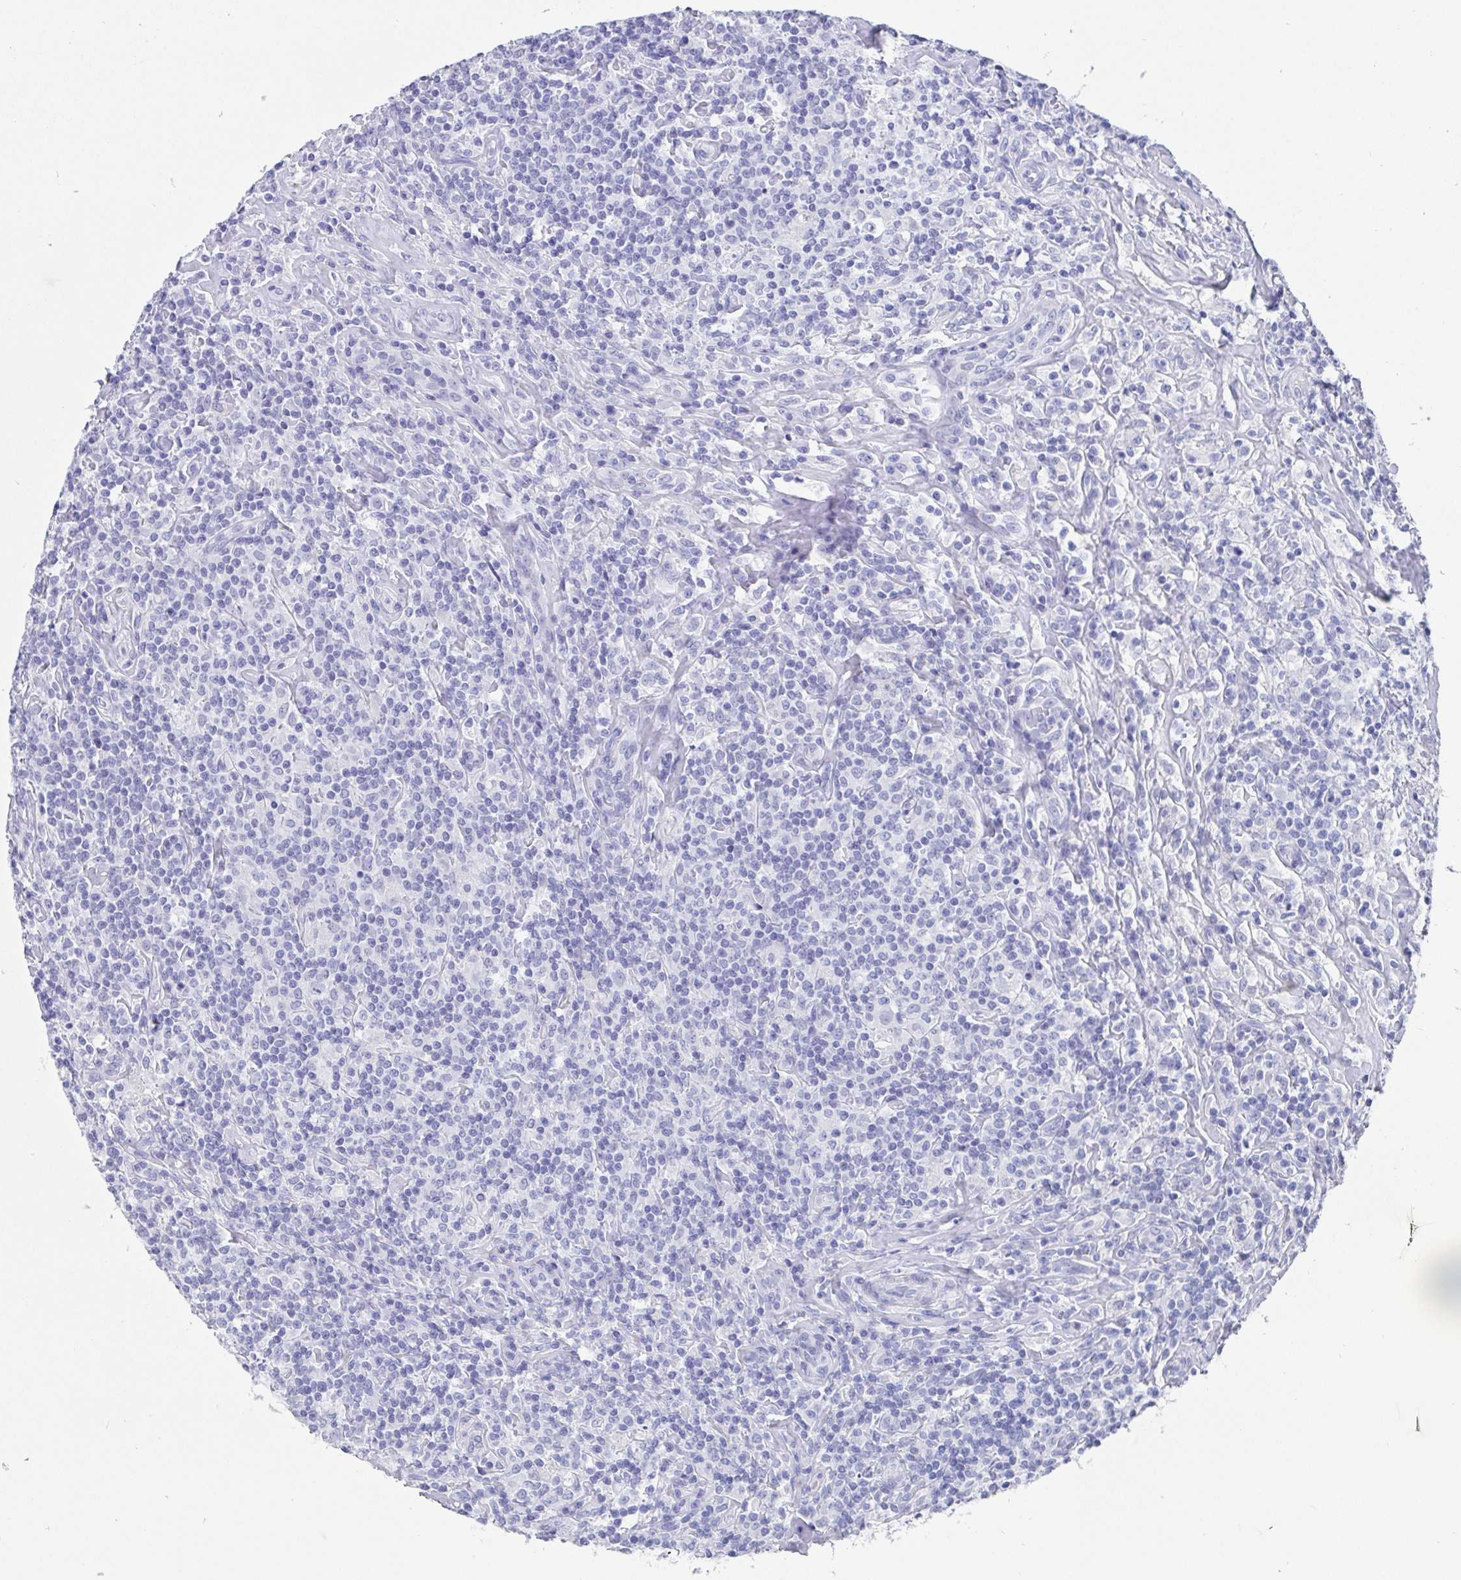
{"staining": {"intensity": "negative", "quantity": "none", "location": "none"}, "tissue": "lymphoma", "cell_type": "Tumor cells", "image_type": "cancer", "snomed": [{"axis": "morphology", "description": "Hodgkin's disease, NOS"}, {"axis": "morphology", "description": "Hodgkin's lymphoma, nodular sclerosis"}, {"axis": "topography", "description": "Lymph node"}], "caption": "Tumor cells are negative for brown protein staining in Hodgkin's disease.", "gene": "SCGN", "patient": {"sex": "female", "age": 10}}